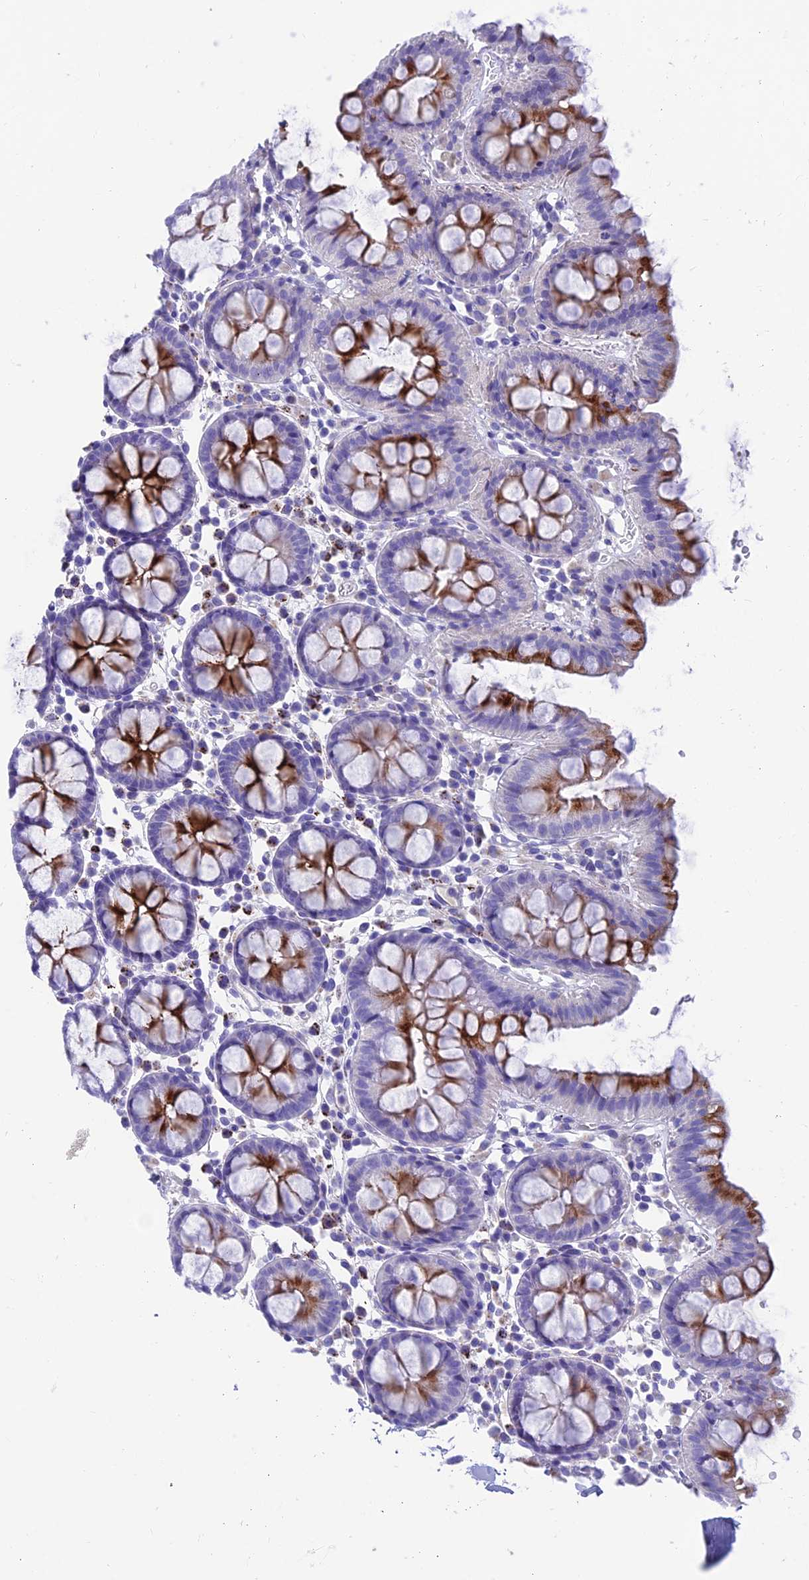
{"staining": {"intensity": "negative", "quantity": "none", "location": "none"}, "tissue": "colon", "cell_type": "Endothelial cells", "image_type": "normal", "snomed": [{"axis": "morphology", "description": "Normal tissue, NOS"}, {"axis": "topography", "description": "Colon"}], "caption": "Endothelial cells are negative for brown protein staining in unremarkable colon.", "gene": "GNG11", "patient": {"sex": "male", "age": 75}}